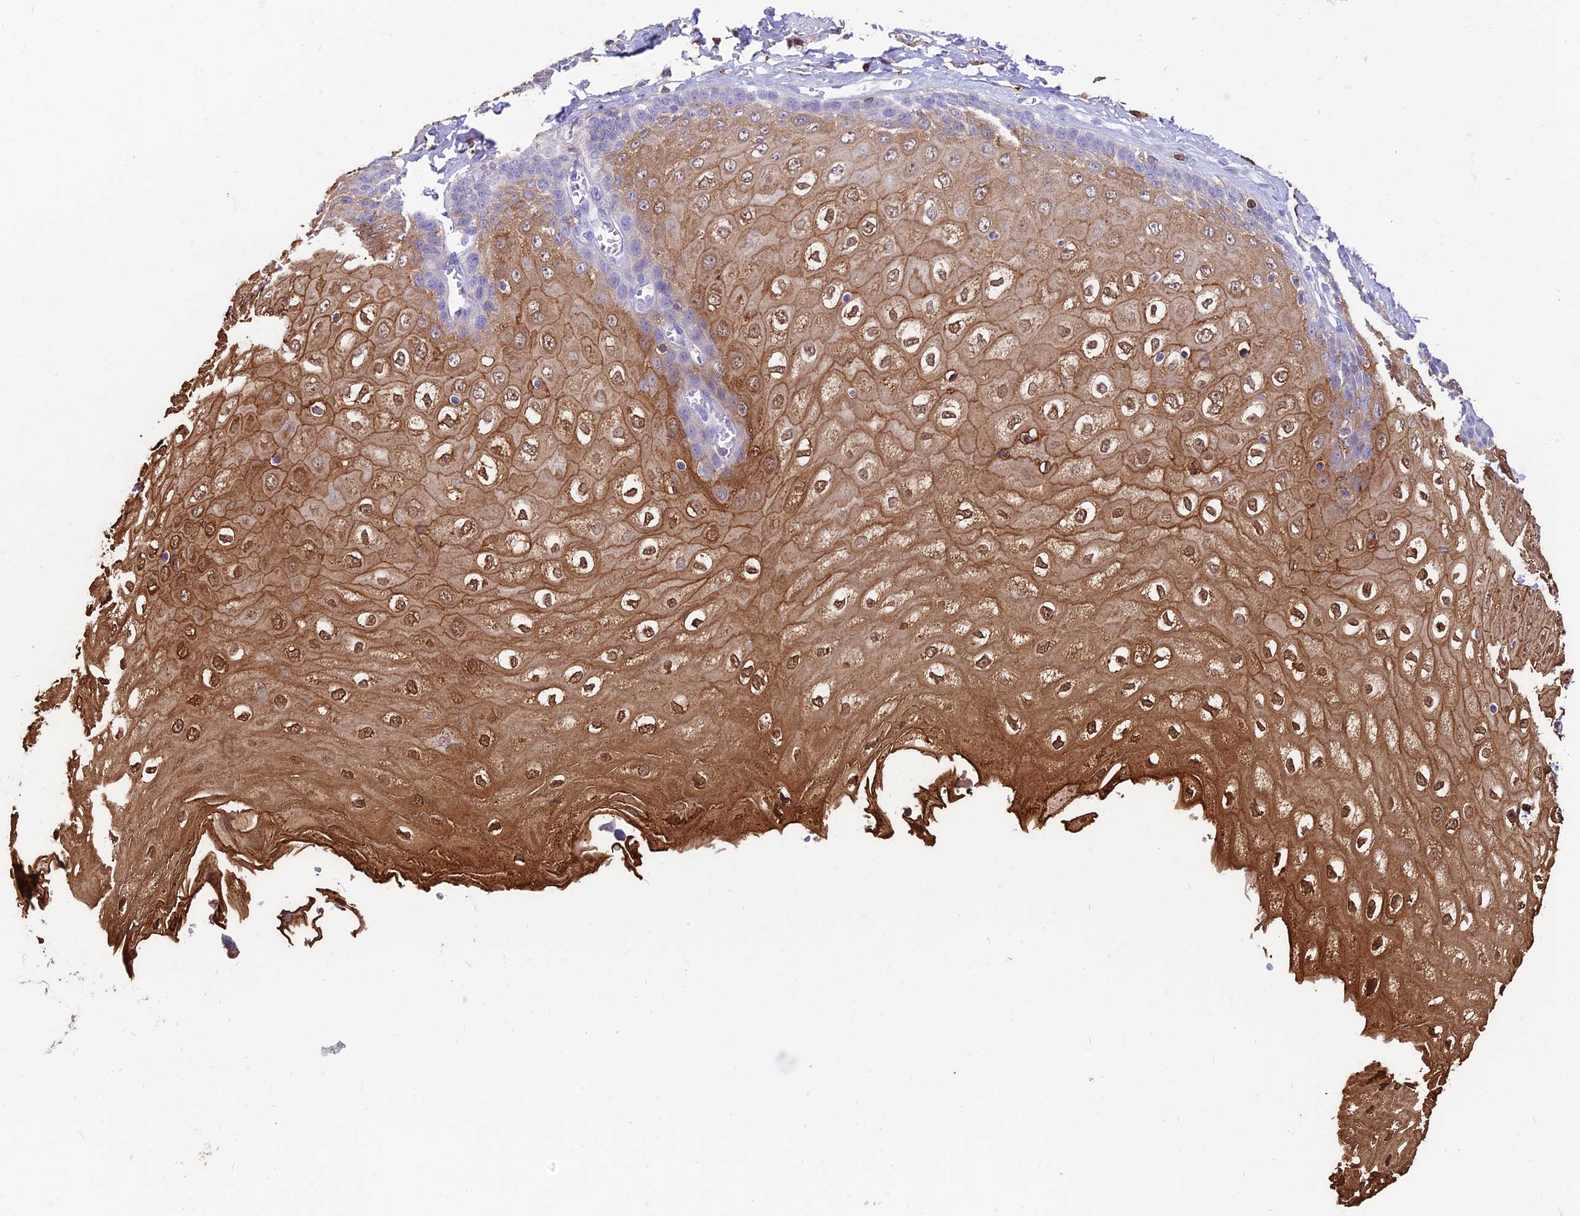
{"staining": {"intensity": "moderate", "quantity": "25%-75%", "location": "cytoplasmic/membranous,nuclear"}, "tissue": "esophagus", "cell_type": "Squamous epithelial cells", "image_type": "normal", "snomed": [{"axis": "morphology", "description": "Normal tissue, NOS"}, {"axis": "topography", "description": "Esophagus"}], "caption": "The immunohistochemical stain highlights moderate cytoplasmic/membranous,nuclear positivity in squamous epithelial cells of unremarkable esophagus.", "gene": "SREK1IP1", "patient": {"sex": "male", "age": 60}}